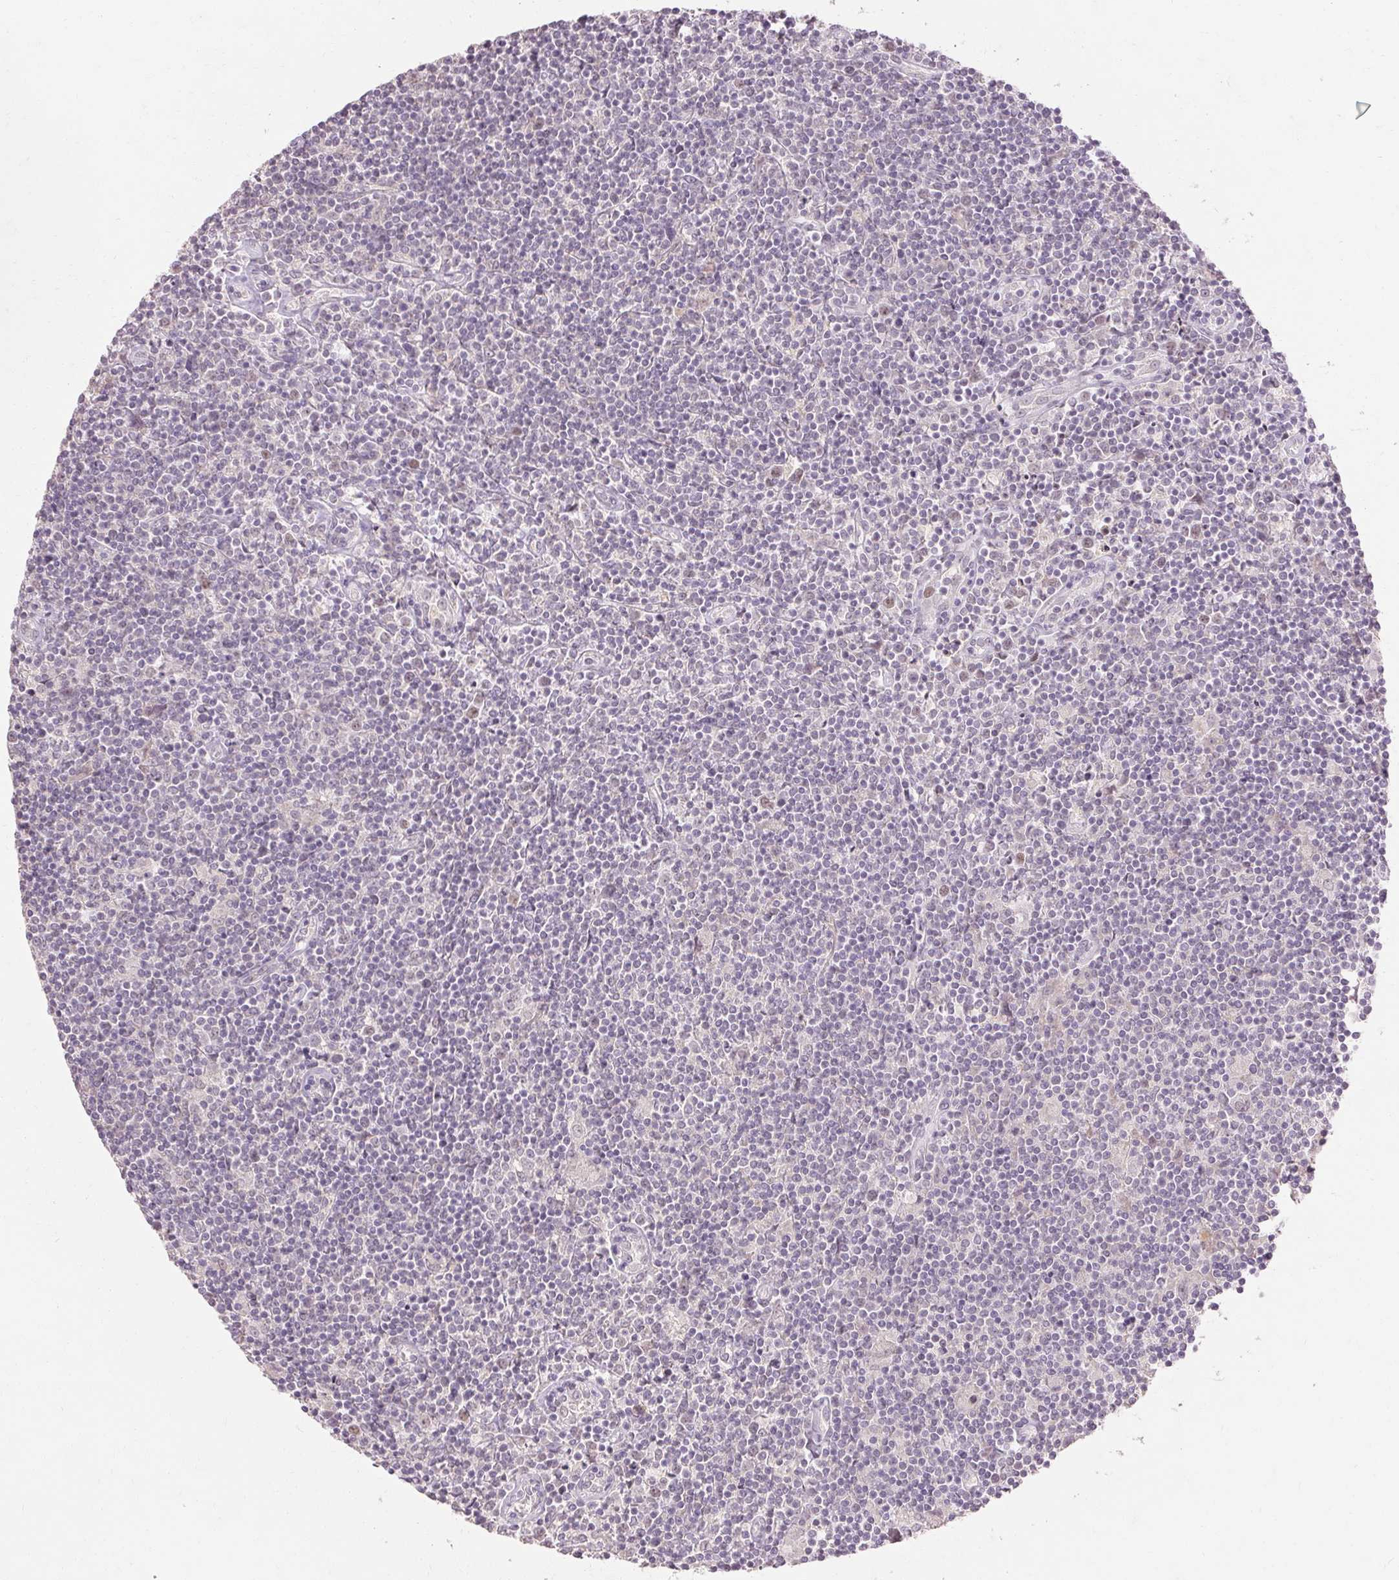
{"staining": {"intensity": "negative", "quantity": "none", "location": "none"}, "tissue": "lymphoma", "cell_type": "Tumor cells", "image_type": "cancer", "snomed": [{"axis": "morphology", "description": "Hodgkin's disease, NOS"}, {"axis": "topography", "description": "Lymph node"}], "caption": "Protein analysis of Hodgkin's disease reveals no significant staining in tumor cells.", "gene": "SKP2", "patient": {"sex": "male", "age": 40}}